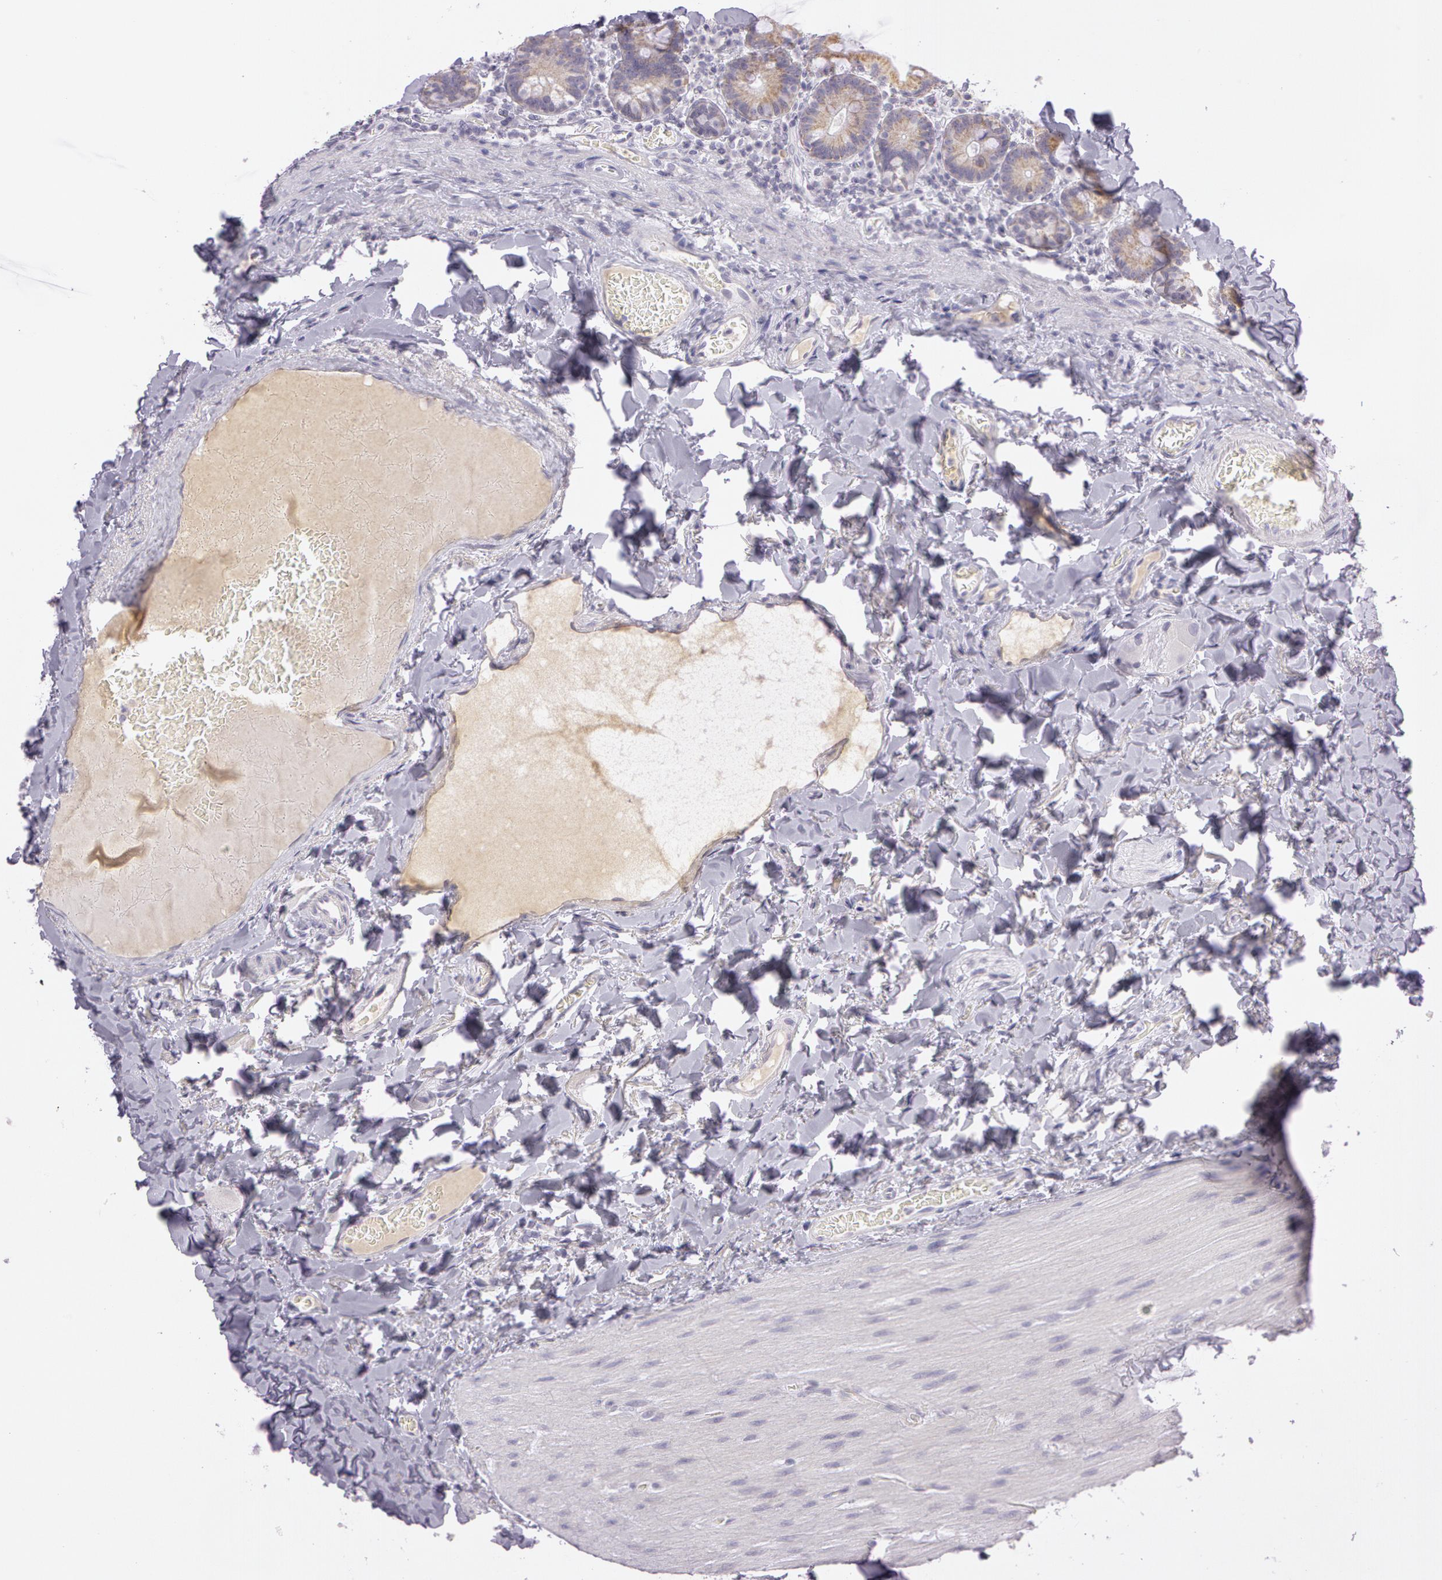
{"staining": {"intensity": "weak", "quantity": "25%-75%", "location": "cytoplasmic/membranous"}, "tissue": "duodenum", "cell_type": "Glandular cells", "image_type": "normal", "snomed": [{"axis": "morphology", "description": "Normal tissue, NOS"}, {"axis": "topography", "description": "Duodenum"}], "caption": "Glandular cells reveal low levels of weak cytoplasmic/membranous positivity in approximately 25%-75% of cells in unremarkable duodenum. The protein of interest is stained brown, and the nuclei are stained in blue (DAB IHC with brightfield microscopy, high magnification).", "gene": "OTC", "patient": {"sex": "male", "age": 66}}